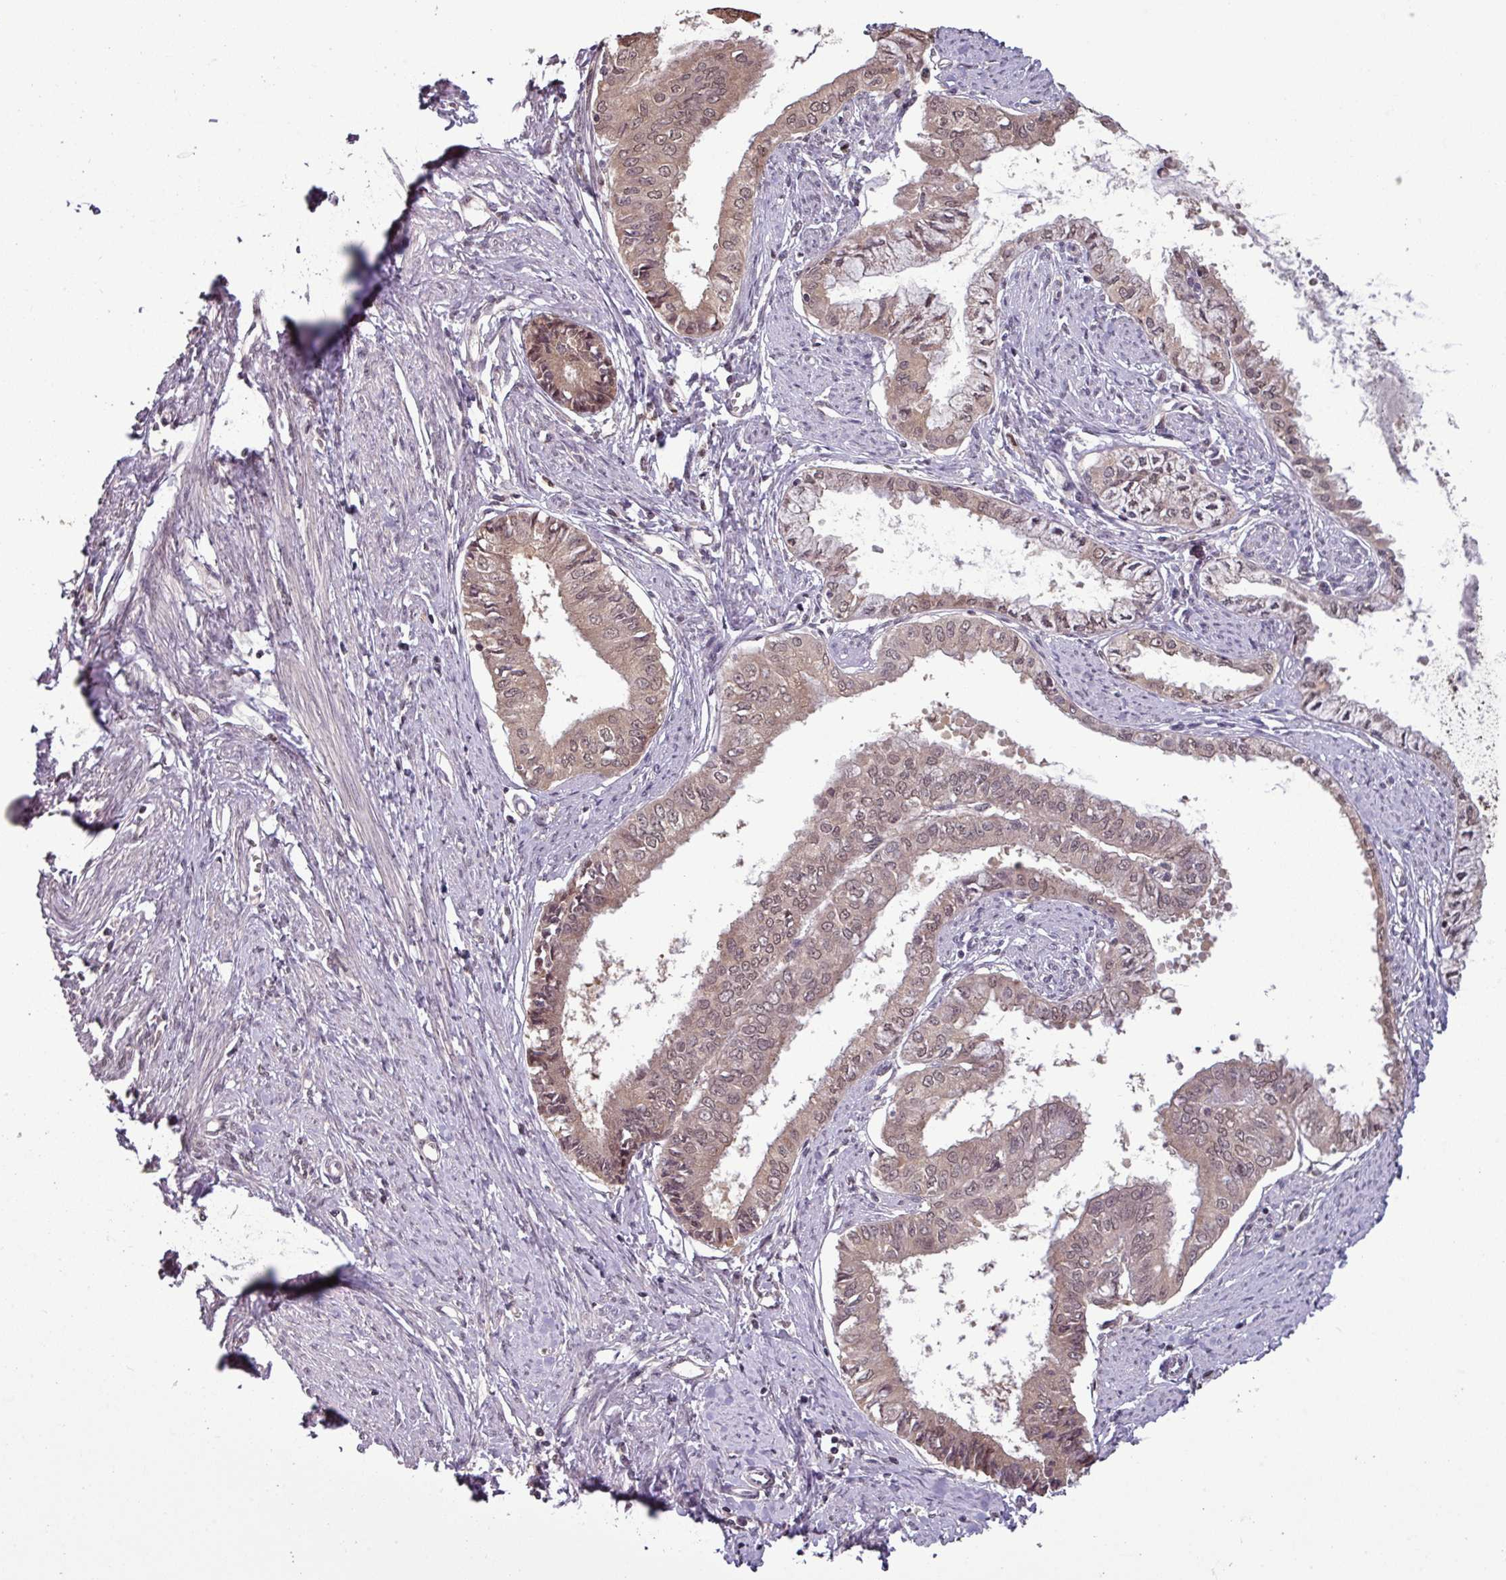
{"staining": {"intensity": "weak", "quantity": ">75%", "location": "cytoplasmic/membranous,nuclear"}, "tissue": "endometrial cancer", "cell_type": "Tumor cells", "image_type": "cancer", "snomed": [{"axis": "morphology", "description": "Adenocarcinoma, NOS"}, {"axis": "topography", "description": "Endometrium"}], "caption": "A brown stain labels weak cytoplasmic/membranous and nuclear positivity of a protein in endometrial cancer (adenocarcinoma) tumor cells.", "gene": "NOB1", "patient": {"sex": "female", "age": 76}}